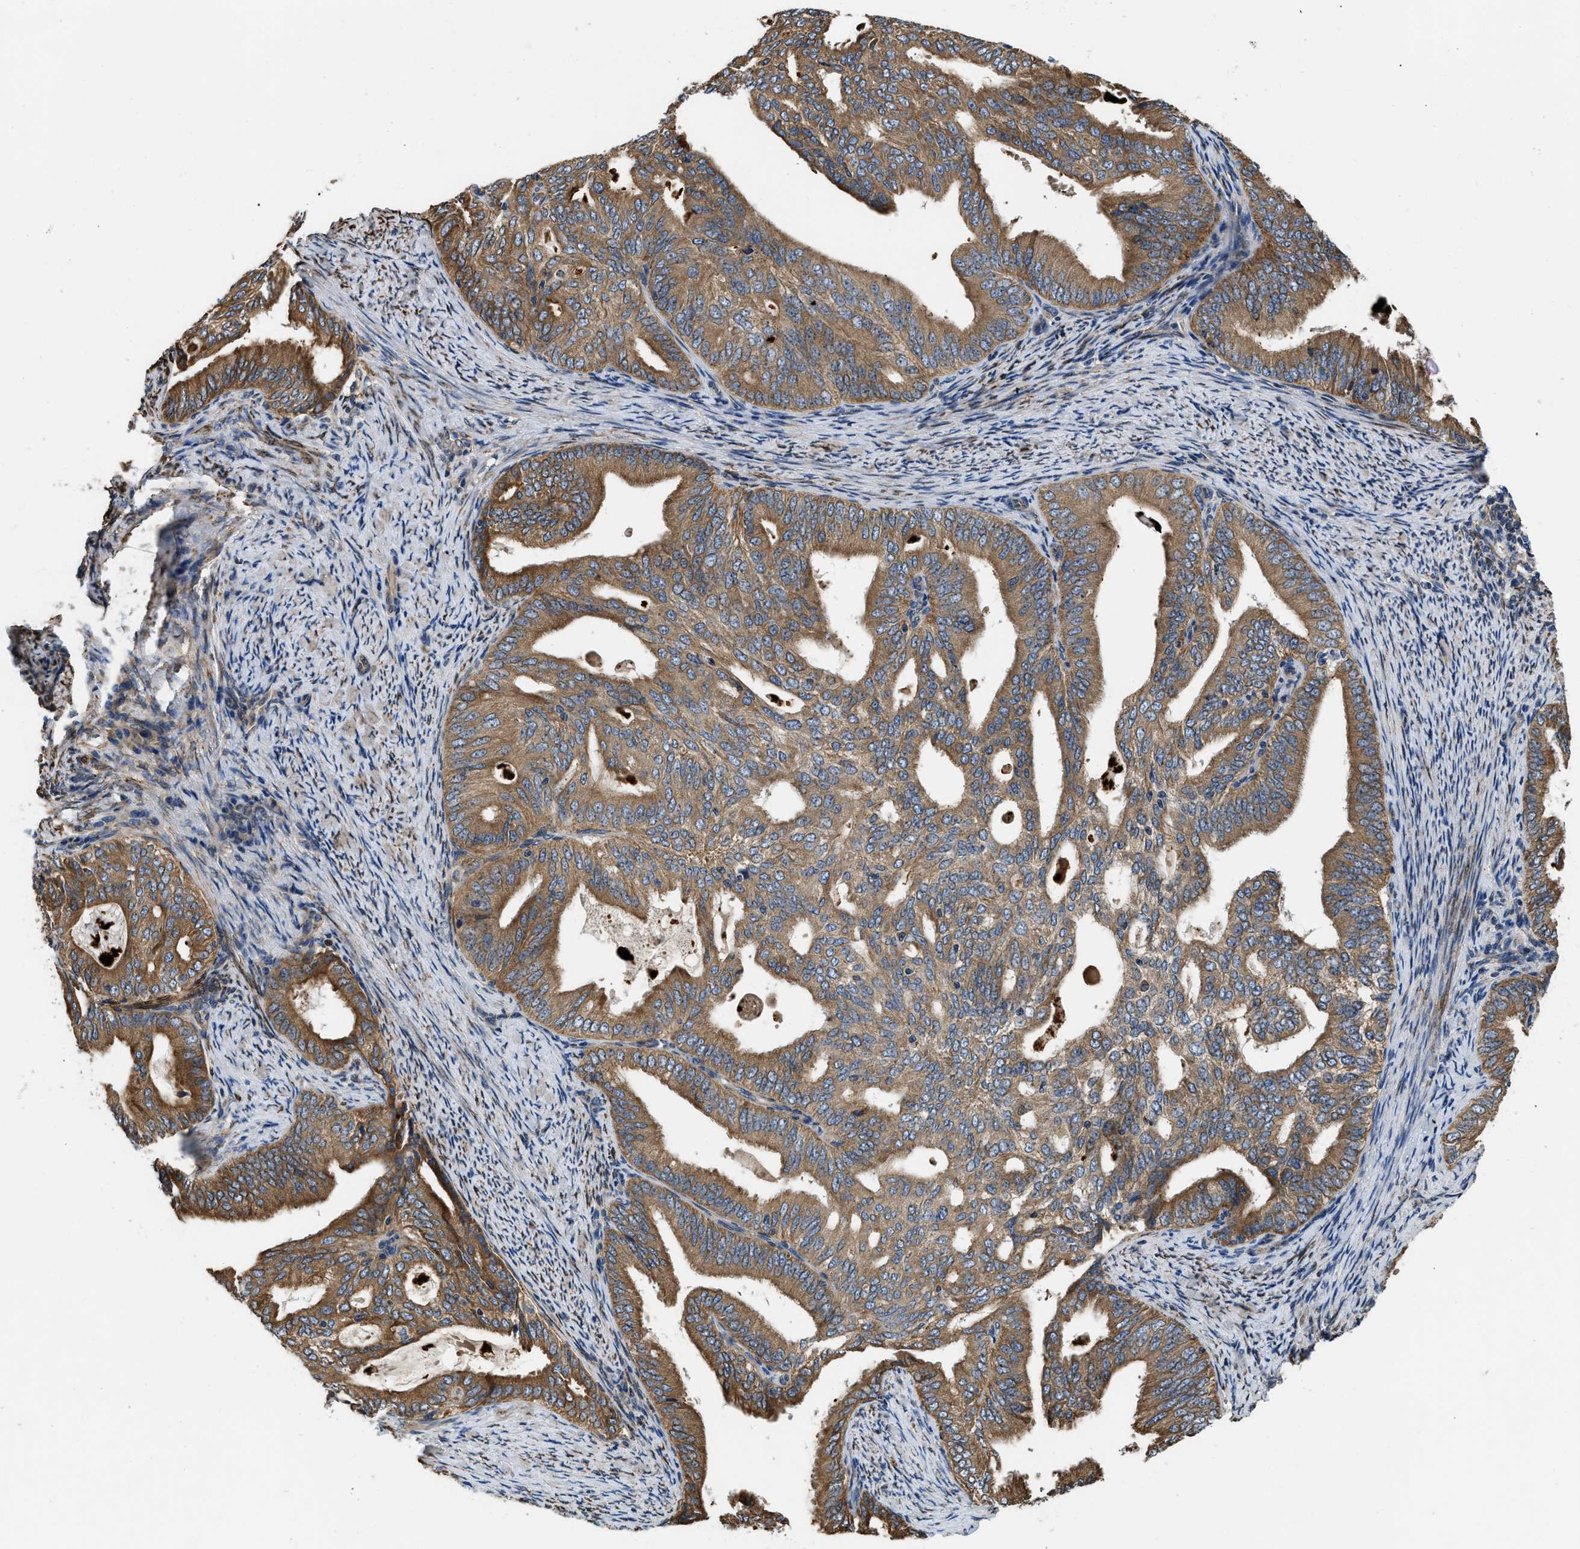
{"staining": {"intensity": "strong", "quantity": ">75%", "location": "cytoplasmic/membranous"}, "tissue": "endometrial cancer", "cell_type": "Tumor cells", "image_type": "cancer", "snomed": [{"axis": "morphology", "description": "Adenocarcinoma, NOS"}, {"axis": "topography", "description": "Endometrium"}], "caption": "Adenocarcinoma (endometrial) was stained to show a protein in brown. There is high levels of strong cytoplasmic/membranous expression in approximately >75% of tumor cells.", "gene": "ARL6IP5", "patient": {"sex": "female", "age": 58}}